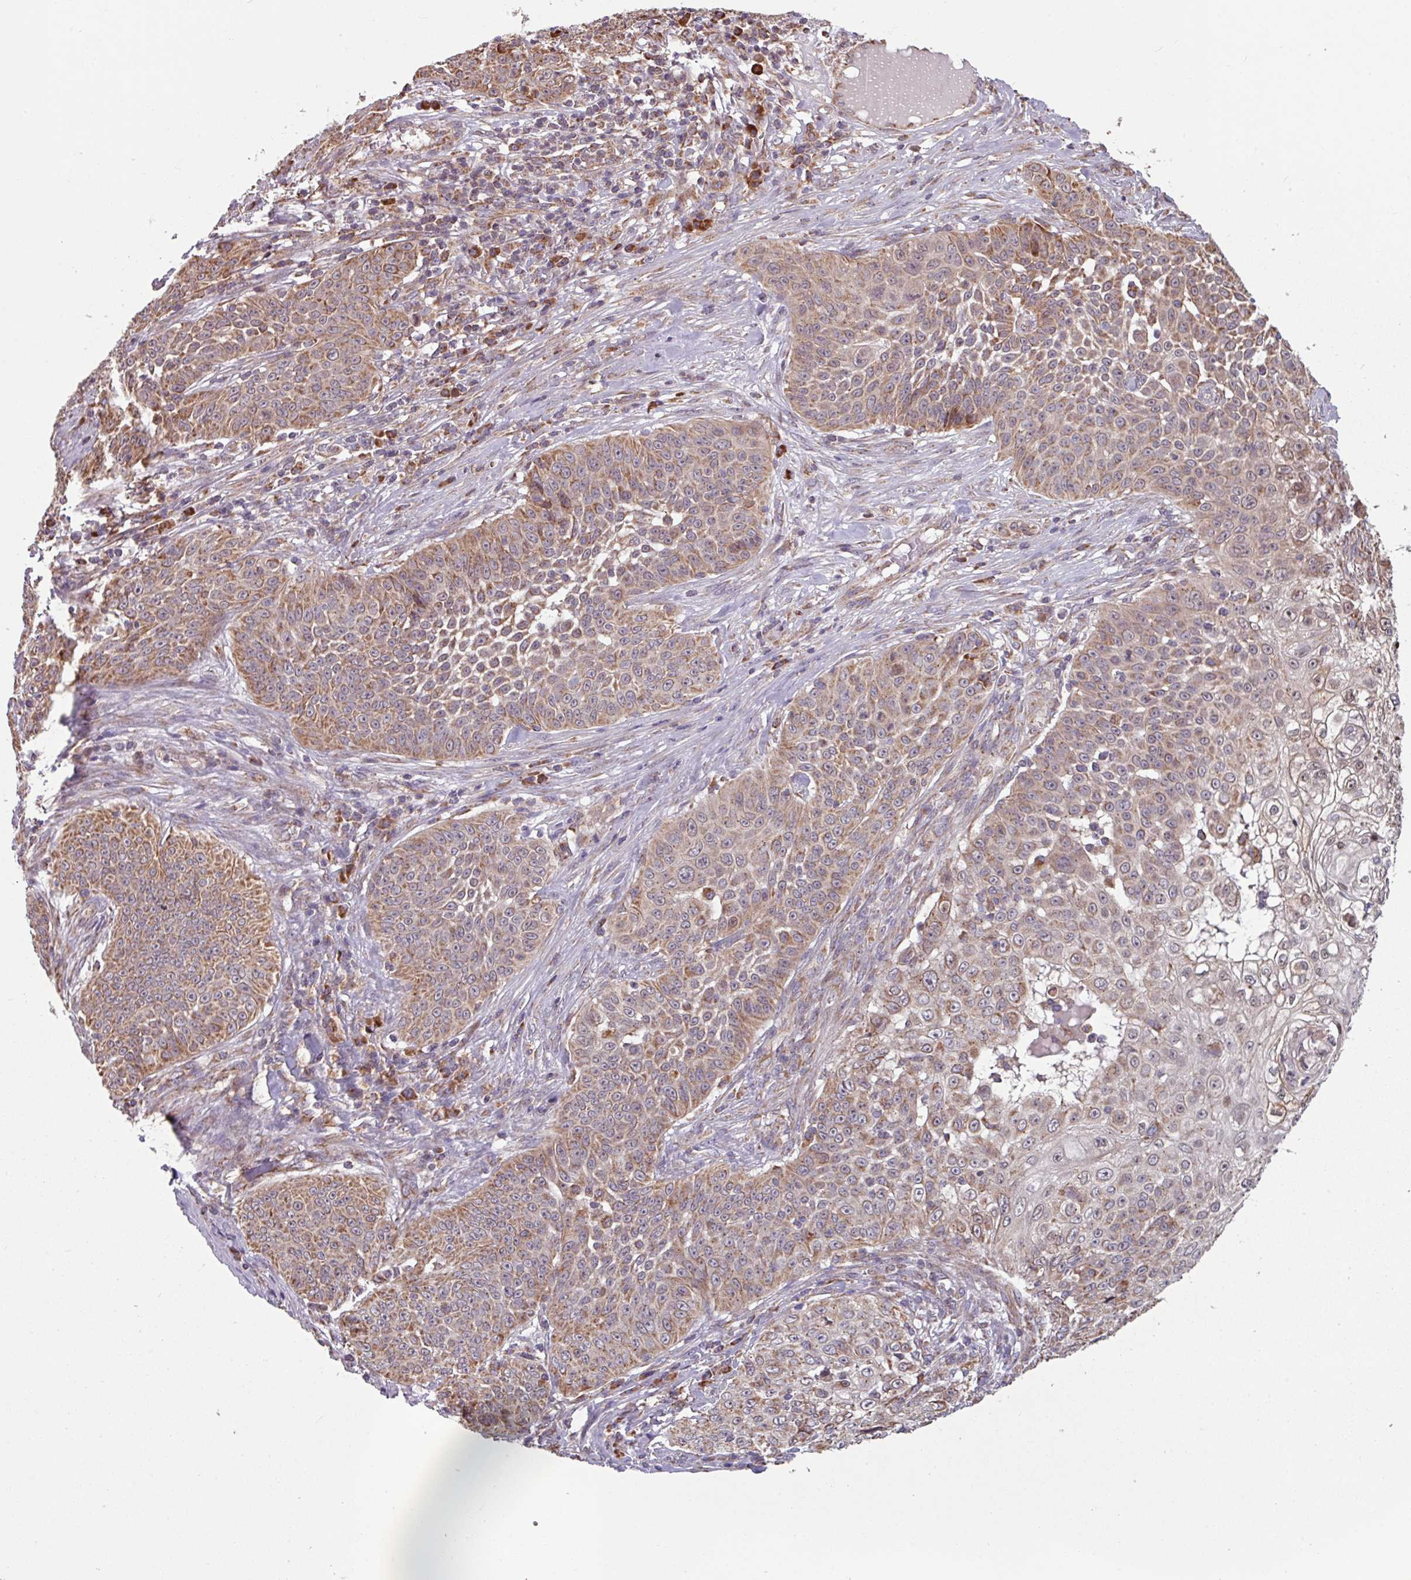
{"staining": {"intensity": "moderate", "quantity": ">75%", "location": "cytoplasmic/membranous"}, "tissue": "skin cancer", "cell_type": "Tumor cells", "image_type": "cancer", "snomed": [{"axis": "morphology", "description": "Squamous cell carcinoma, NOS"}, {"axis": "topography", "description": "Skin"}], "caption": "Moderate cytoplasmic/membranous positivity is present in about >75% of tumor cells in skin cancer. (Stains: DAB (3,3'-diaminobenzidine) in brown, nuclei in blue, Microscopy: brightfield microscopy at high magnification).", "gene": "COX7C", "patient": {"sex": "male", "age": 24}}